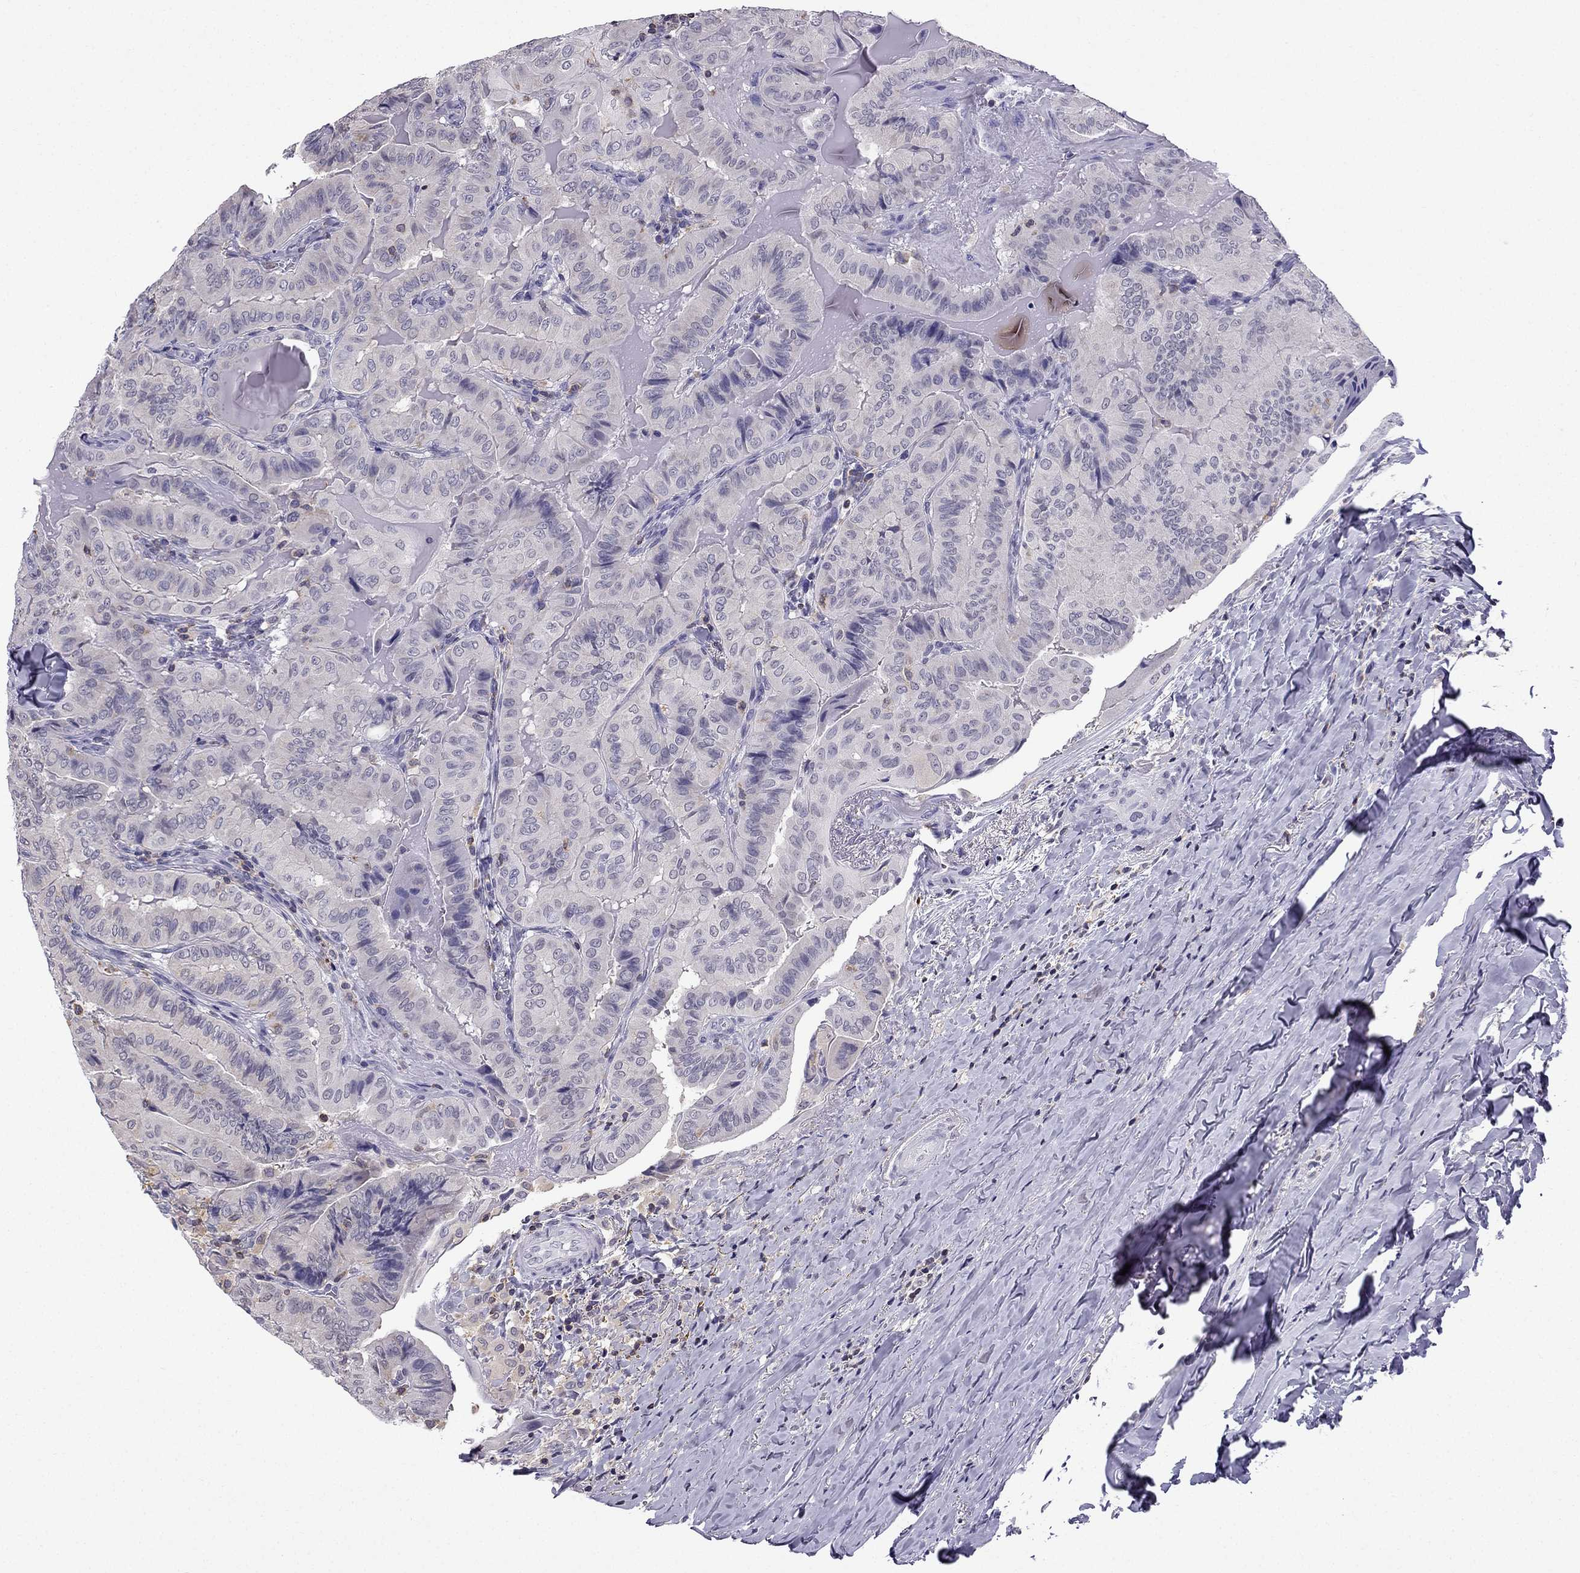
{"staining": {"intensity": "negative", "quantity": "none", "location": "none"}, "tissue": "thyroid cancer", "cell_type": "Tumor cells", "image_type": "cancer", "snomed": [{"axis": "morphology", "description": "Papillary adenocarcinoma, NOS"}, {"axis": "topography", "description": "Thyroid gland"}], "caption": "Papillary adenocarcinoma (thyroid) was stained to show a protein in brown. There is no significant positivity in tumor cells.", "gene": "CCK", "patient": {"sex": "female", "age": 68}}